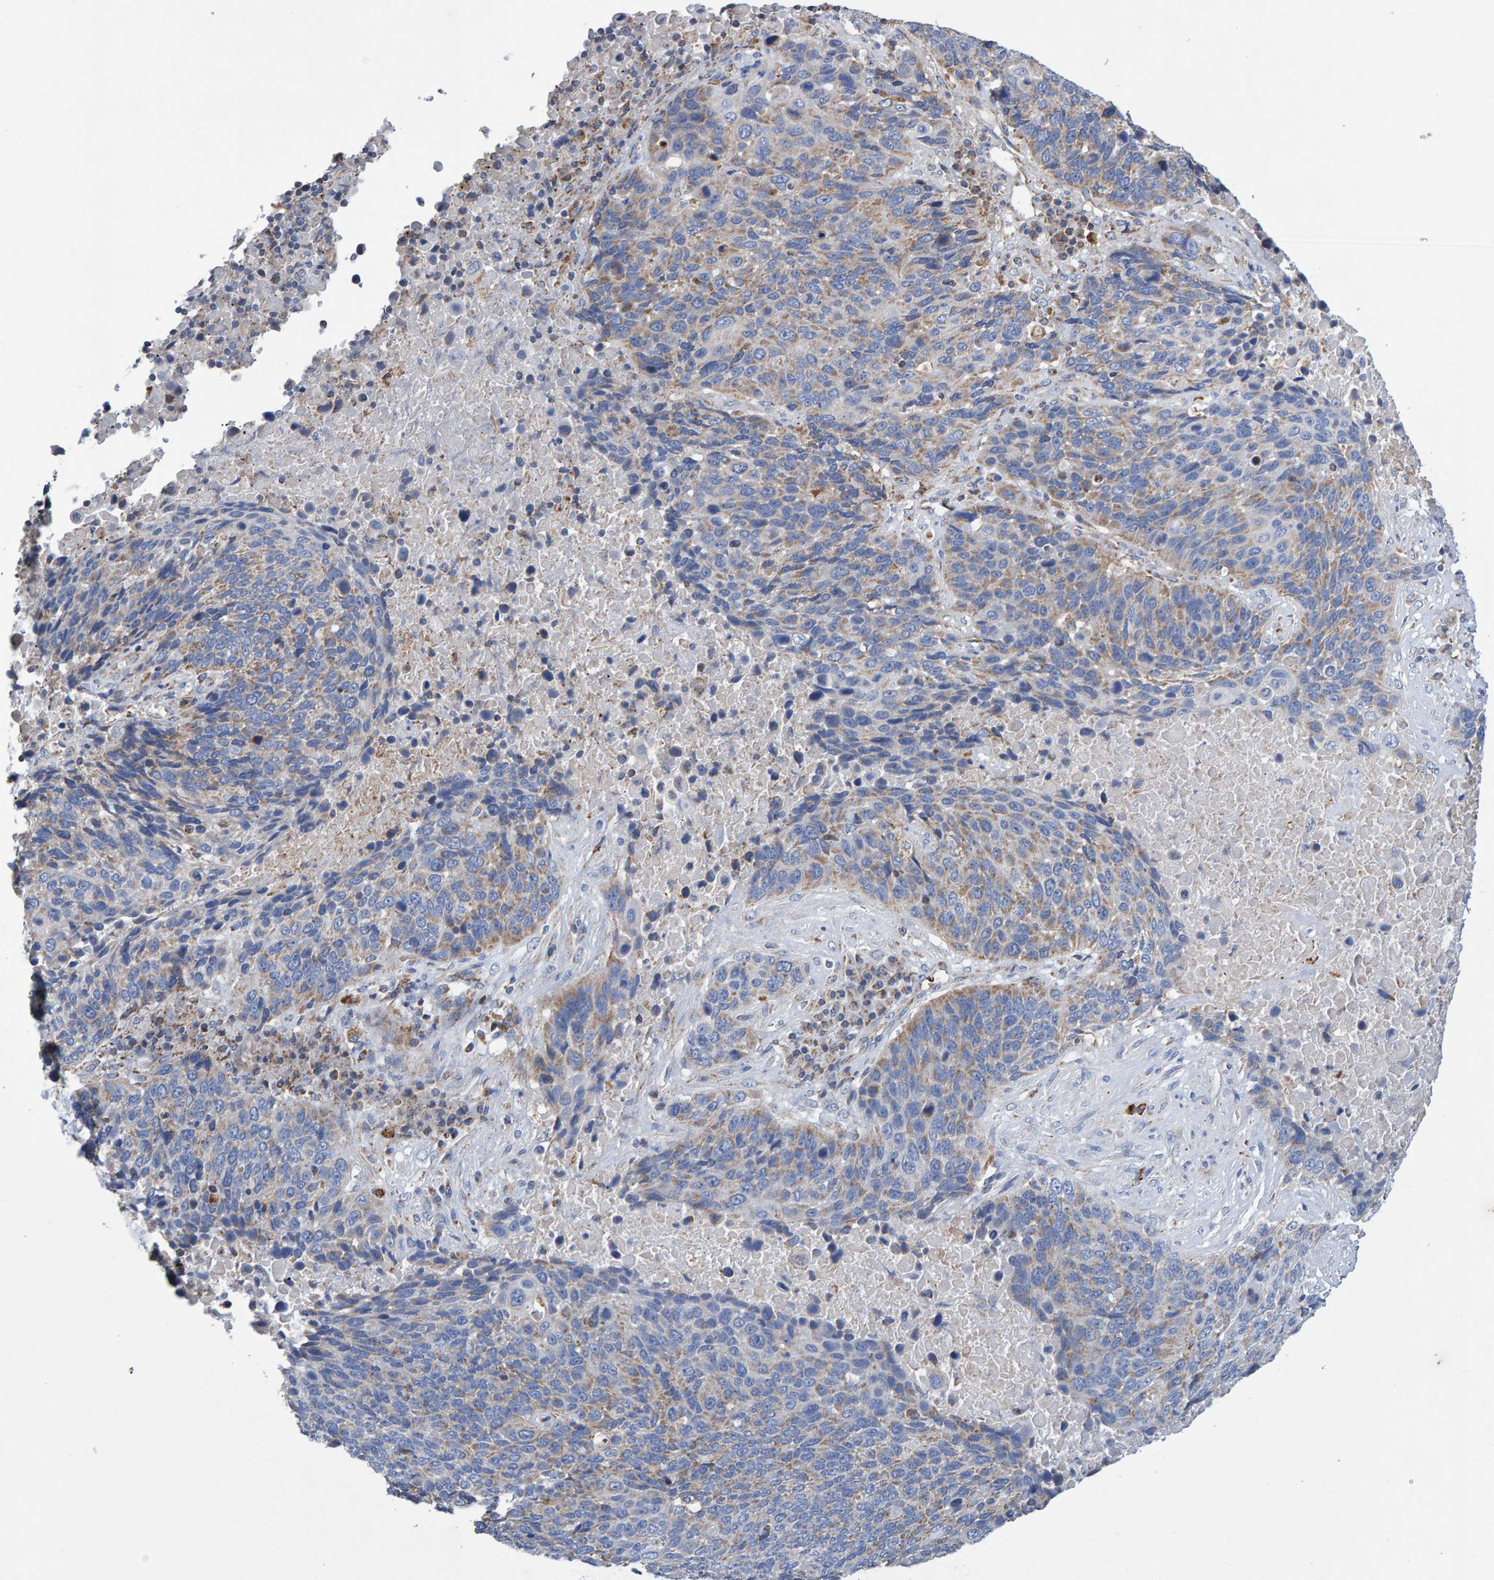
{"staining": {"intensity": "weak", "quantity": ">75%", "location": "cytoplasmic/membranous"}, "tissue": "lung cancer", "cell_type": "Tumor cells", "image_type": "cancer", "snomed": [{"axis": "morphology", "description": "Squamous cell carcinoma, NOS"}, {"axis": "topography", "description": "Lung"}], "caption": "DAB (3,3'-diaminobenzidine) immunohistochemical staining of human lung squamous cell carcinoma demonstrates weak cytoplasmic/membranous protein expression in about >75% of tumor cells. The staining was performed using DAB (3,3'-diaminobenzidine) to visualize the protein expression in brown, while the nuclei were stained in blue with hematoxylin (Magnification: 20x).", "gene": "EFR3A", "patient": {"sex": "male", "age": 66}}